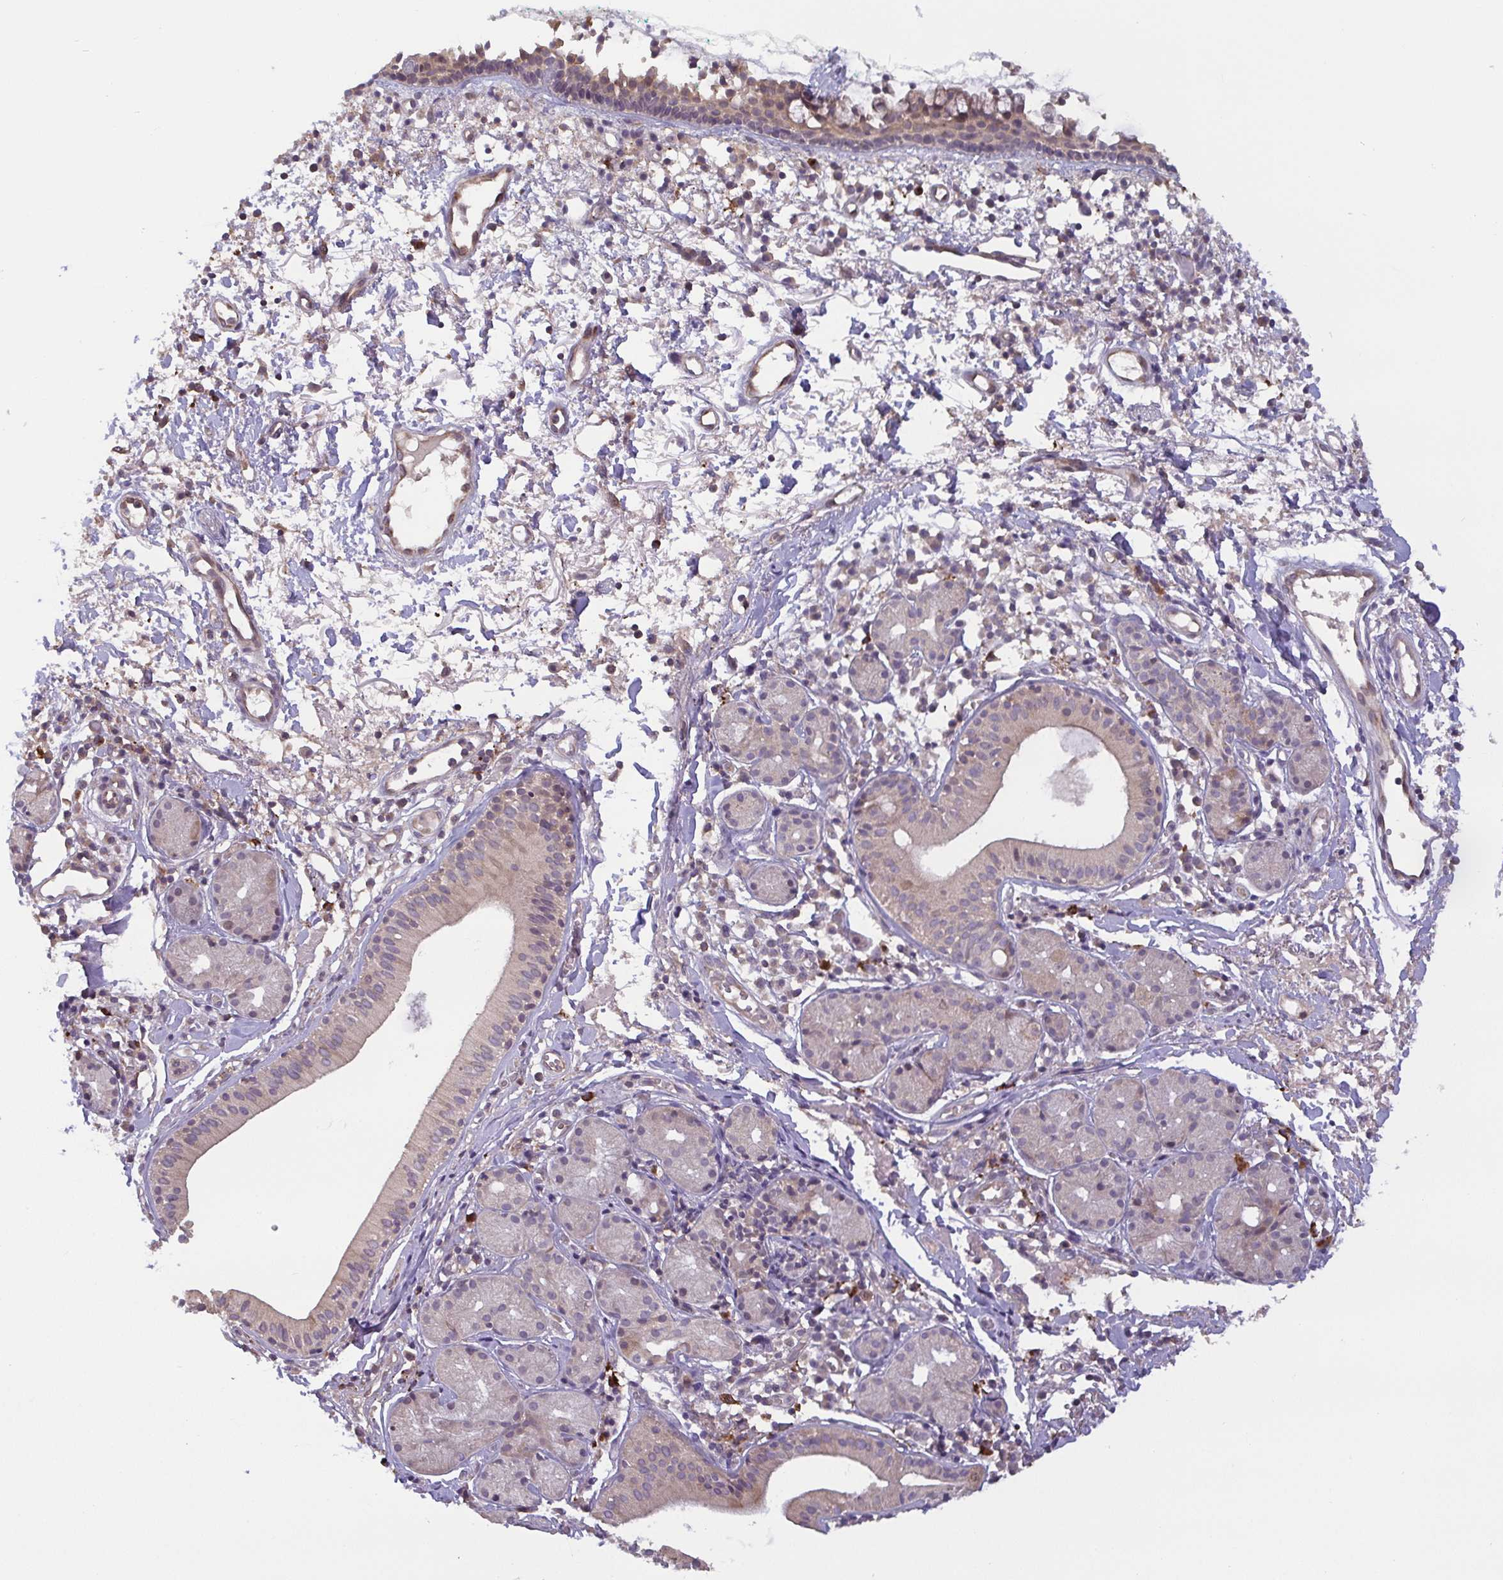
{"staining": {"intensity": "moderate", "quantity": ">75%", "location": "cytoplasmic/membranous,nuclear"}, "tissue": "nasopharynx", "cell_type": "Respiratory epithelial cells", "image_type": "normal", "snomed": [{"axis": "morphology", "description": "Normal tissue, NOS"}, {"axis": "morphology", "description": "Basal cell carcinoma"}, {"axis": "topography", "description": "Cartilage tissue"}, {"axis": "topography", "description": "Nasopharynx"}, {"axis": "topography", "description": "Oral tissue"}], "caption": "Immunohistochemical staining of unremarkable human nasopharynx demonstrates >75% levels of moderate cytoplasmic/membranous,nuclear protein staining in approximately >75% of respiratory epithelial cells.", "gene": "OSBPL7", "patient": {"sex": "female", "age": 77}}